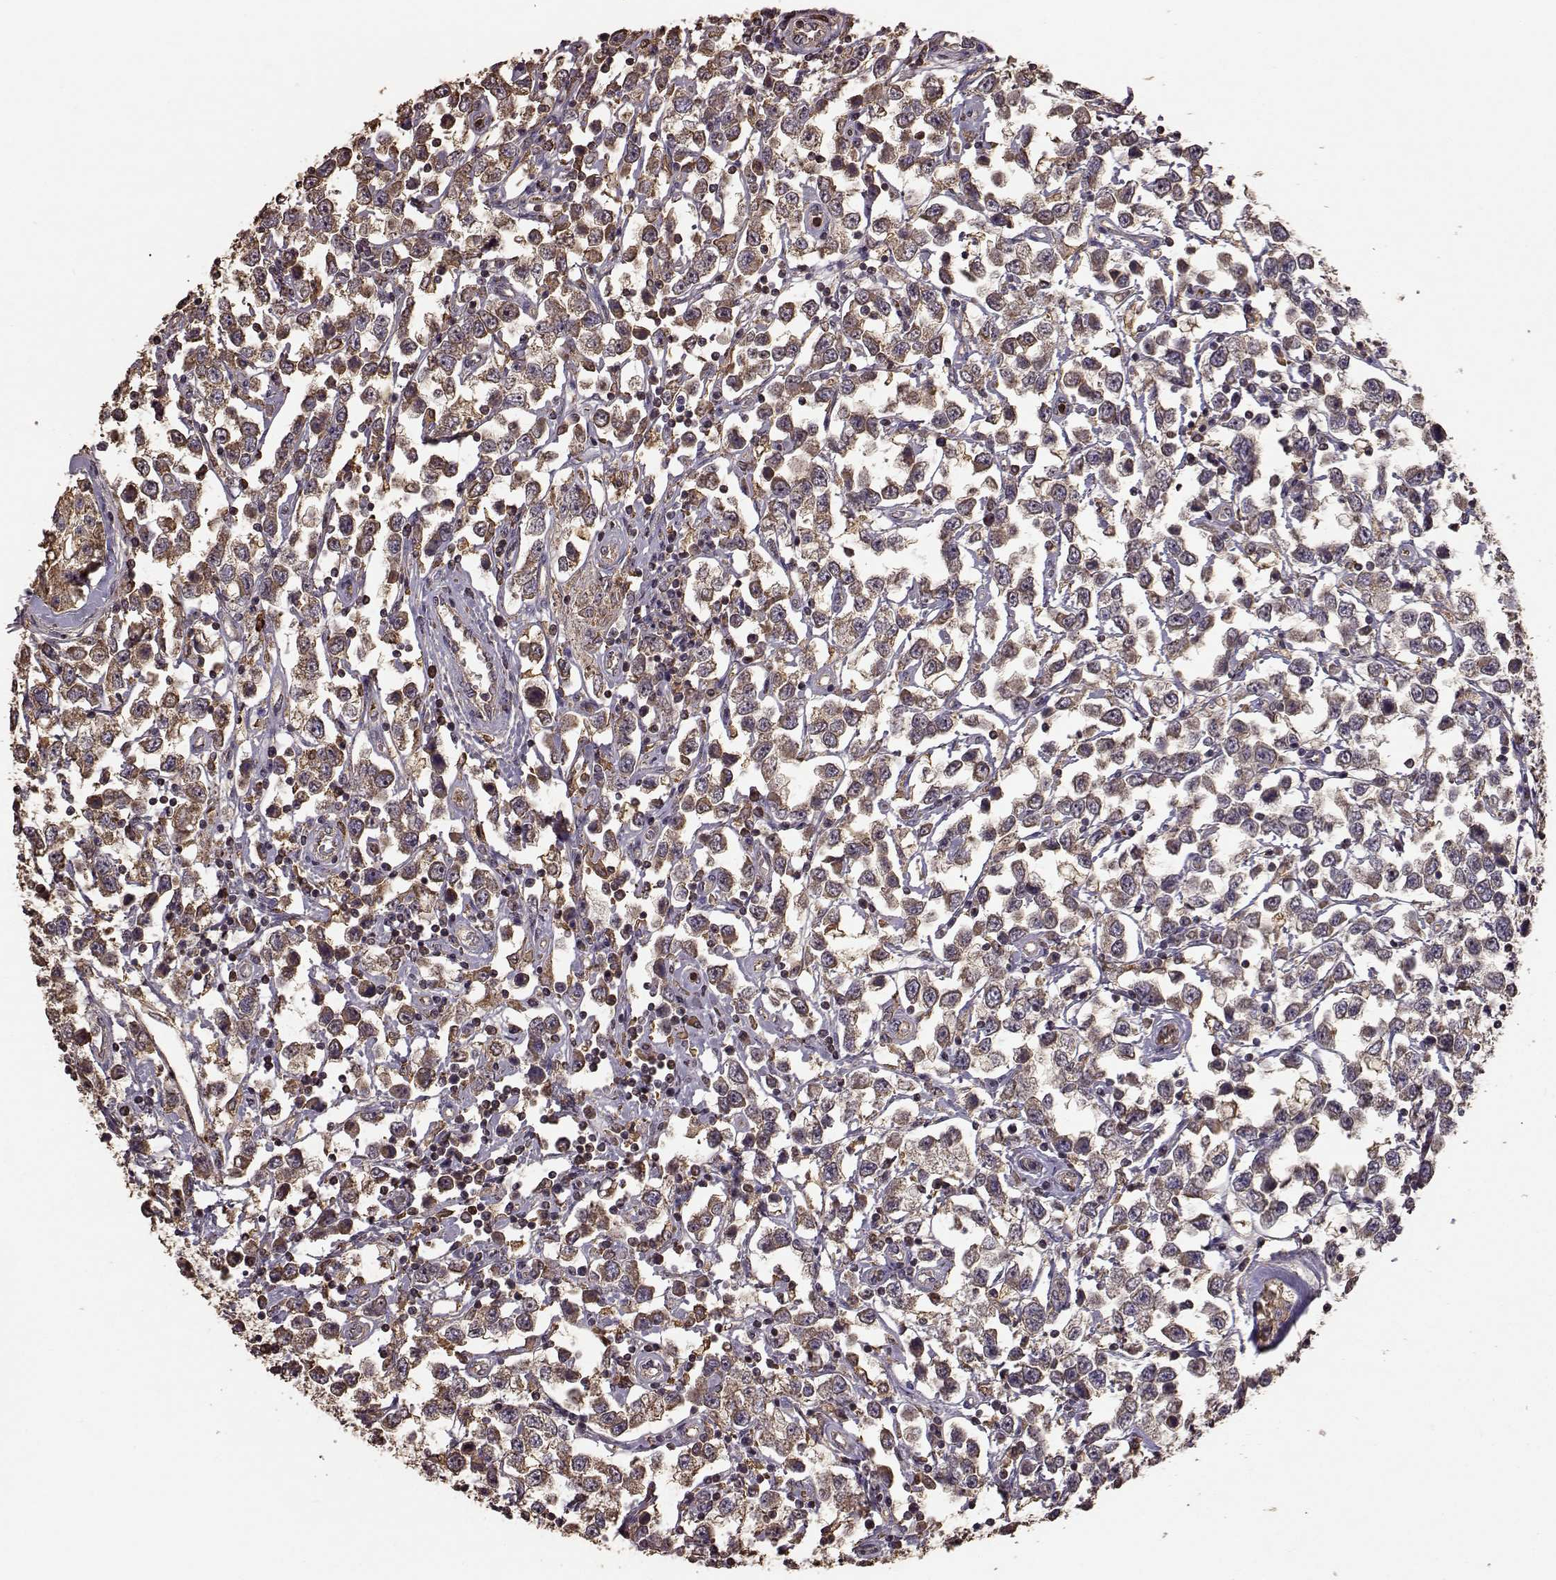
{"staining": {"intensity": "moderate", "quantity": ">75%", "location": "cytoplasmic/membranous"}, "tissue": "testis cancer", "cell_type": "Tumor cells", "image_type": "cancer", "snomed": [{"axis": "morphology", "description": "Seminoma, NOS"}, {"axis": "topography", "description": "Testis"}], "caption": "Immunohistochemical staining of human testis cancer (seminoma) demonstrates medium levels of moderate cytoplasmic/membranous expression in about >75% of tumor cells.", "gene": "PTGES2", "patient": {"sex": "male", "age": 34}}